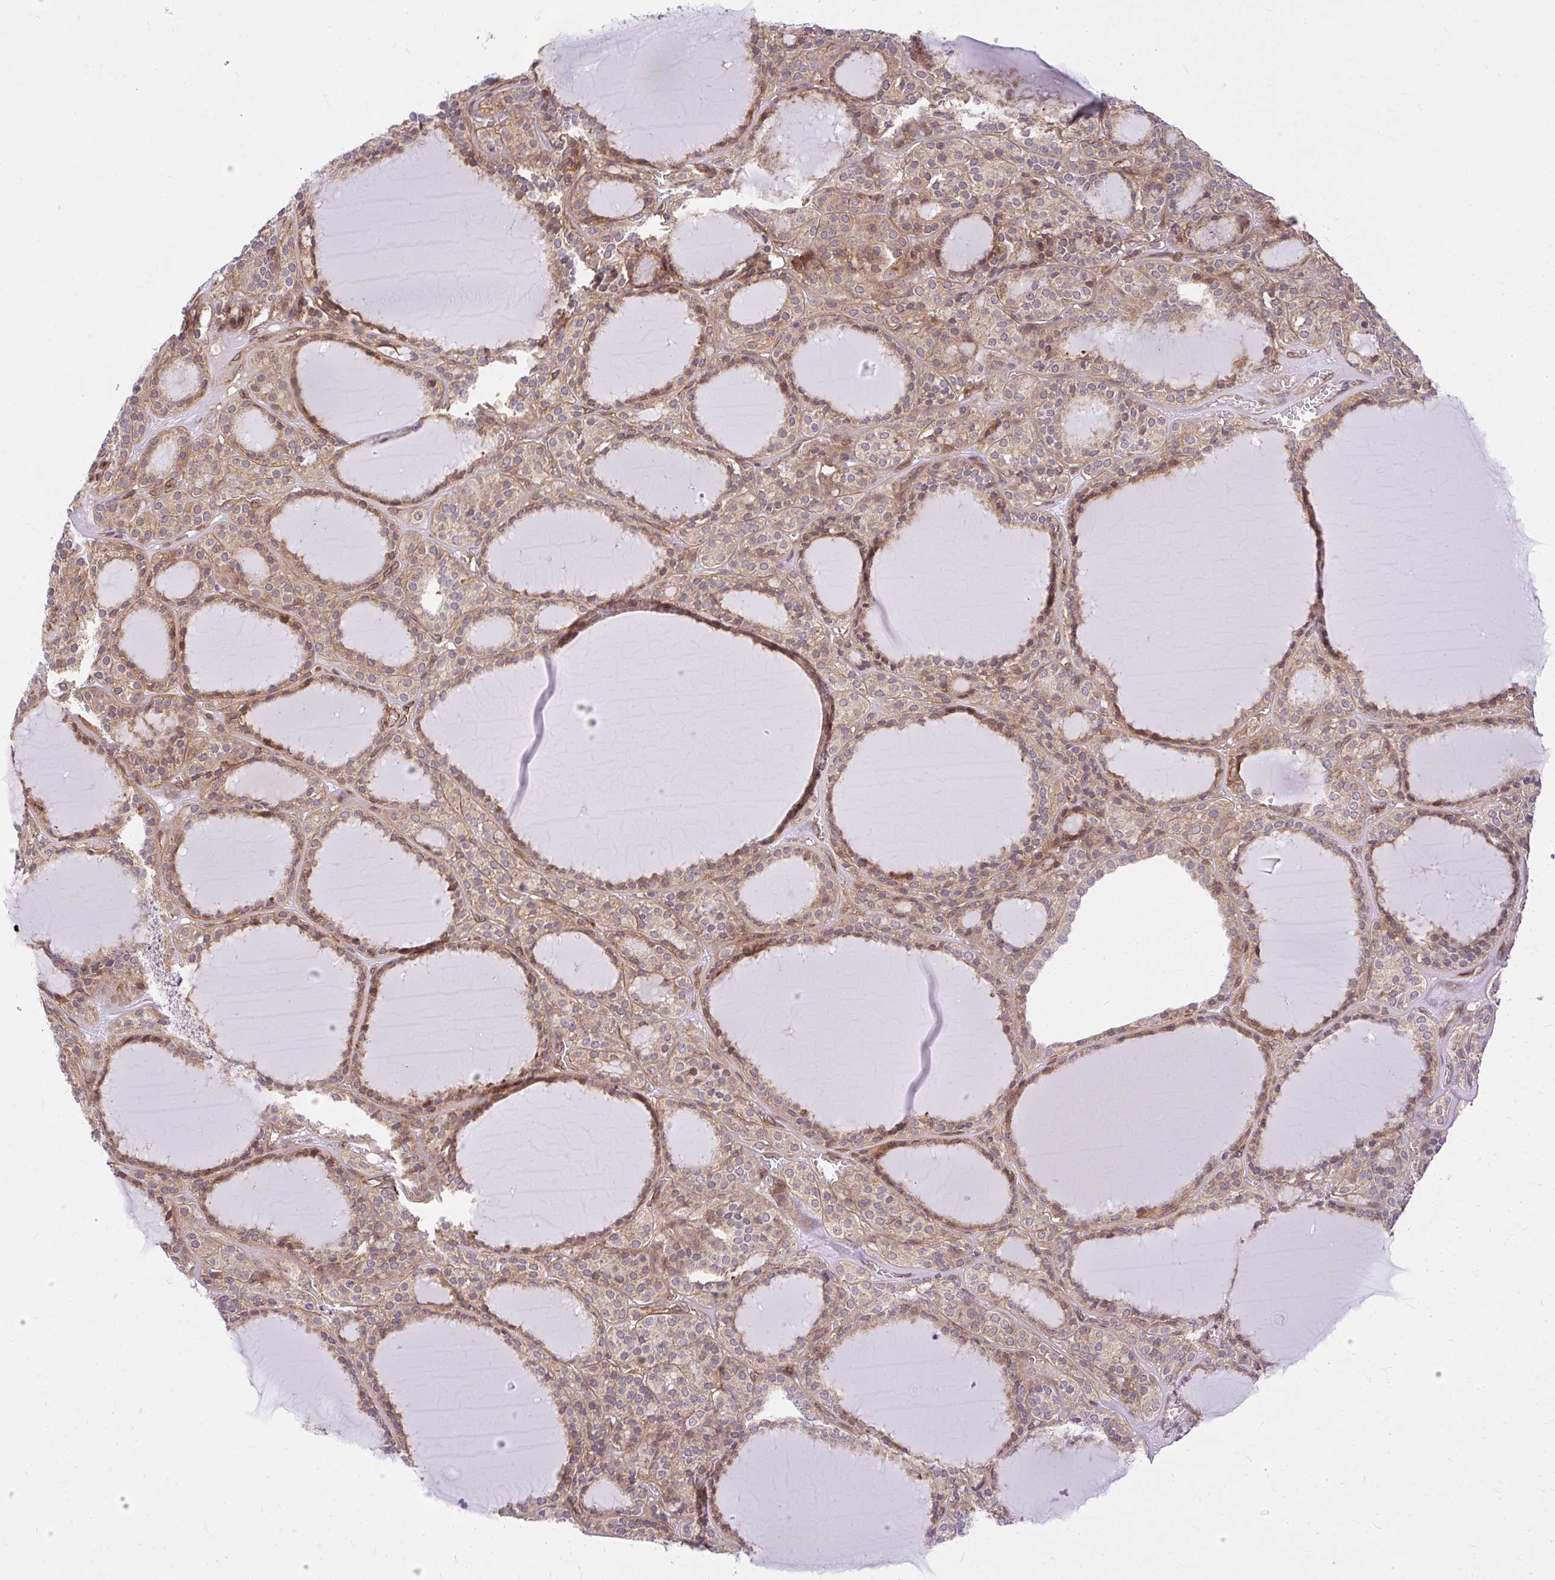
{"staining": {"intensity": "moderate", "quantity": ">75%", "location": "cytoplasmic/membranous"}, "tissue": "thyroid cancer", "cell_type": "Tumor cells", "image_type": "cancer", "snomed": [{"axis": "morphology", "description": "Follicular adenoma carcinoma, NOS"}, {"axis": "topography", "description": "Thyroid gland"}], "caption": "Follicular adenoma carcinoma (thyroid) tissue reveals moderate cytoplasmic/membranous positivity in approximately >75% of tumor cells, visualized by immunohistochemistry.", "gene": "RSKR", "patient": {"sex": "female", "age": 63}}